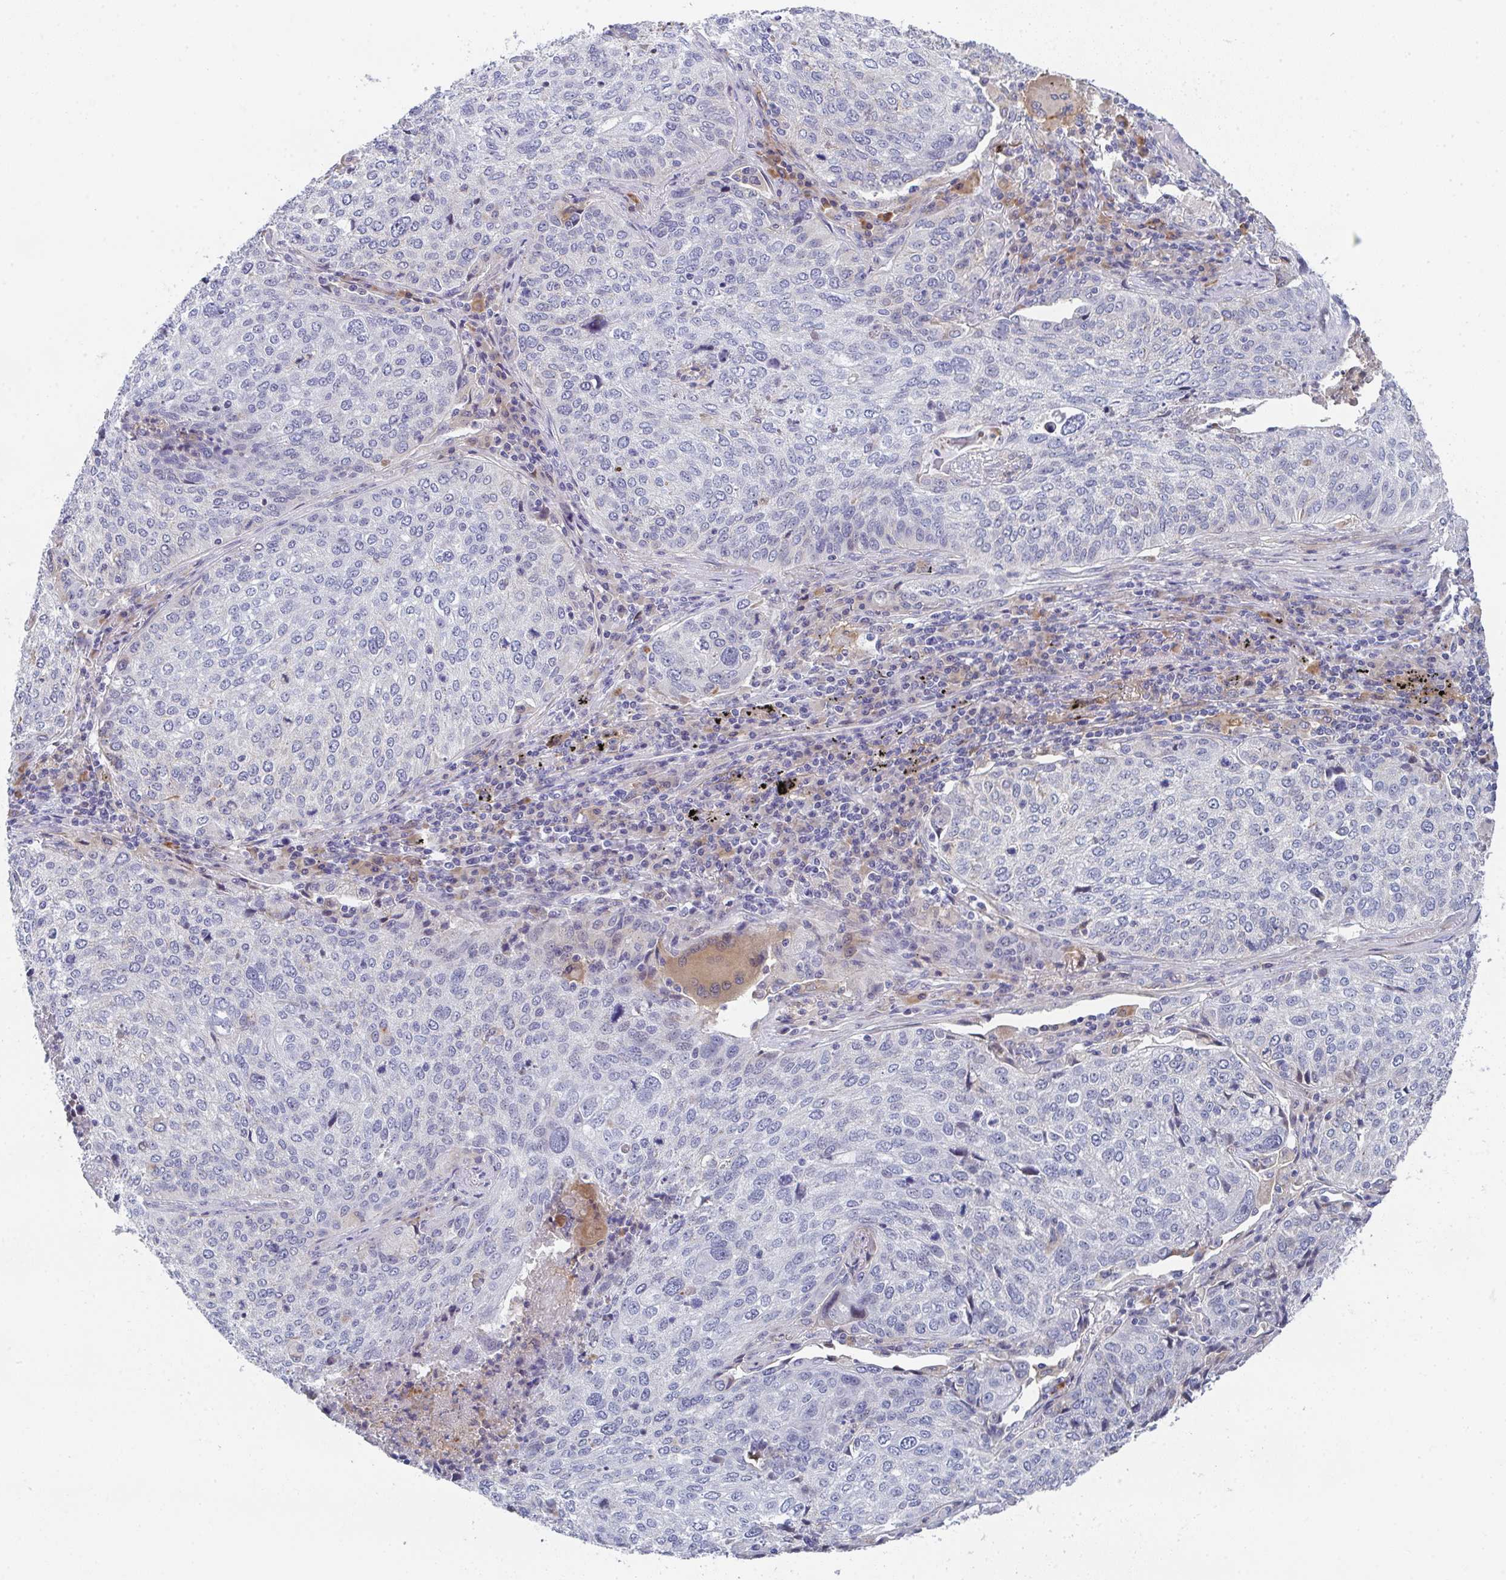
{"staining": {"intensity": "weak", "quantity": "25%-75%", "location": "cytoplasmic/membranous"}, "tissue": "lung cancer", "cell_type": "Tumor cells", "image_type": "cancer", "snomed": [{"axis": "morphology", "description": "Squamous cell carcinoma, NOS"}, {"axis": "topography", "description": "Lung"}], "caption": "Immunohistochemistry (IHC) photomicrograph of neoplastic tissue: human squamous cell carcinoma (lung) stained using immunohistochemistry demonstrates low levels of weak protein expression localized specifically in the cytoplasmic/membranous of tumor cells, appearing as a cytoplasmic/membranous brown color.", "gene": "KLHL33", "patient": {"sex": "male", "age": 63}}